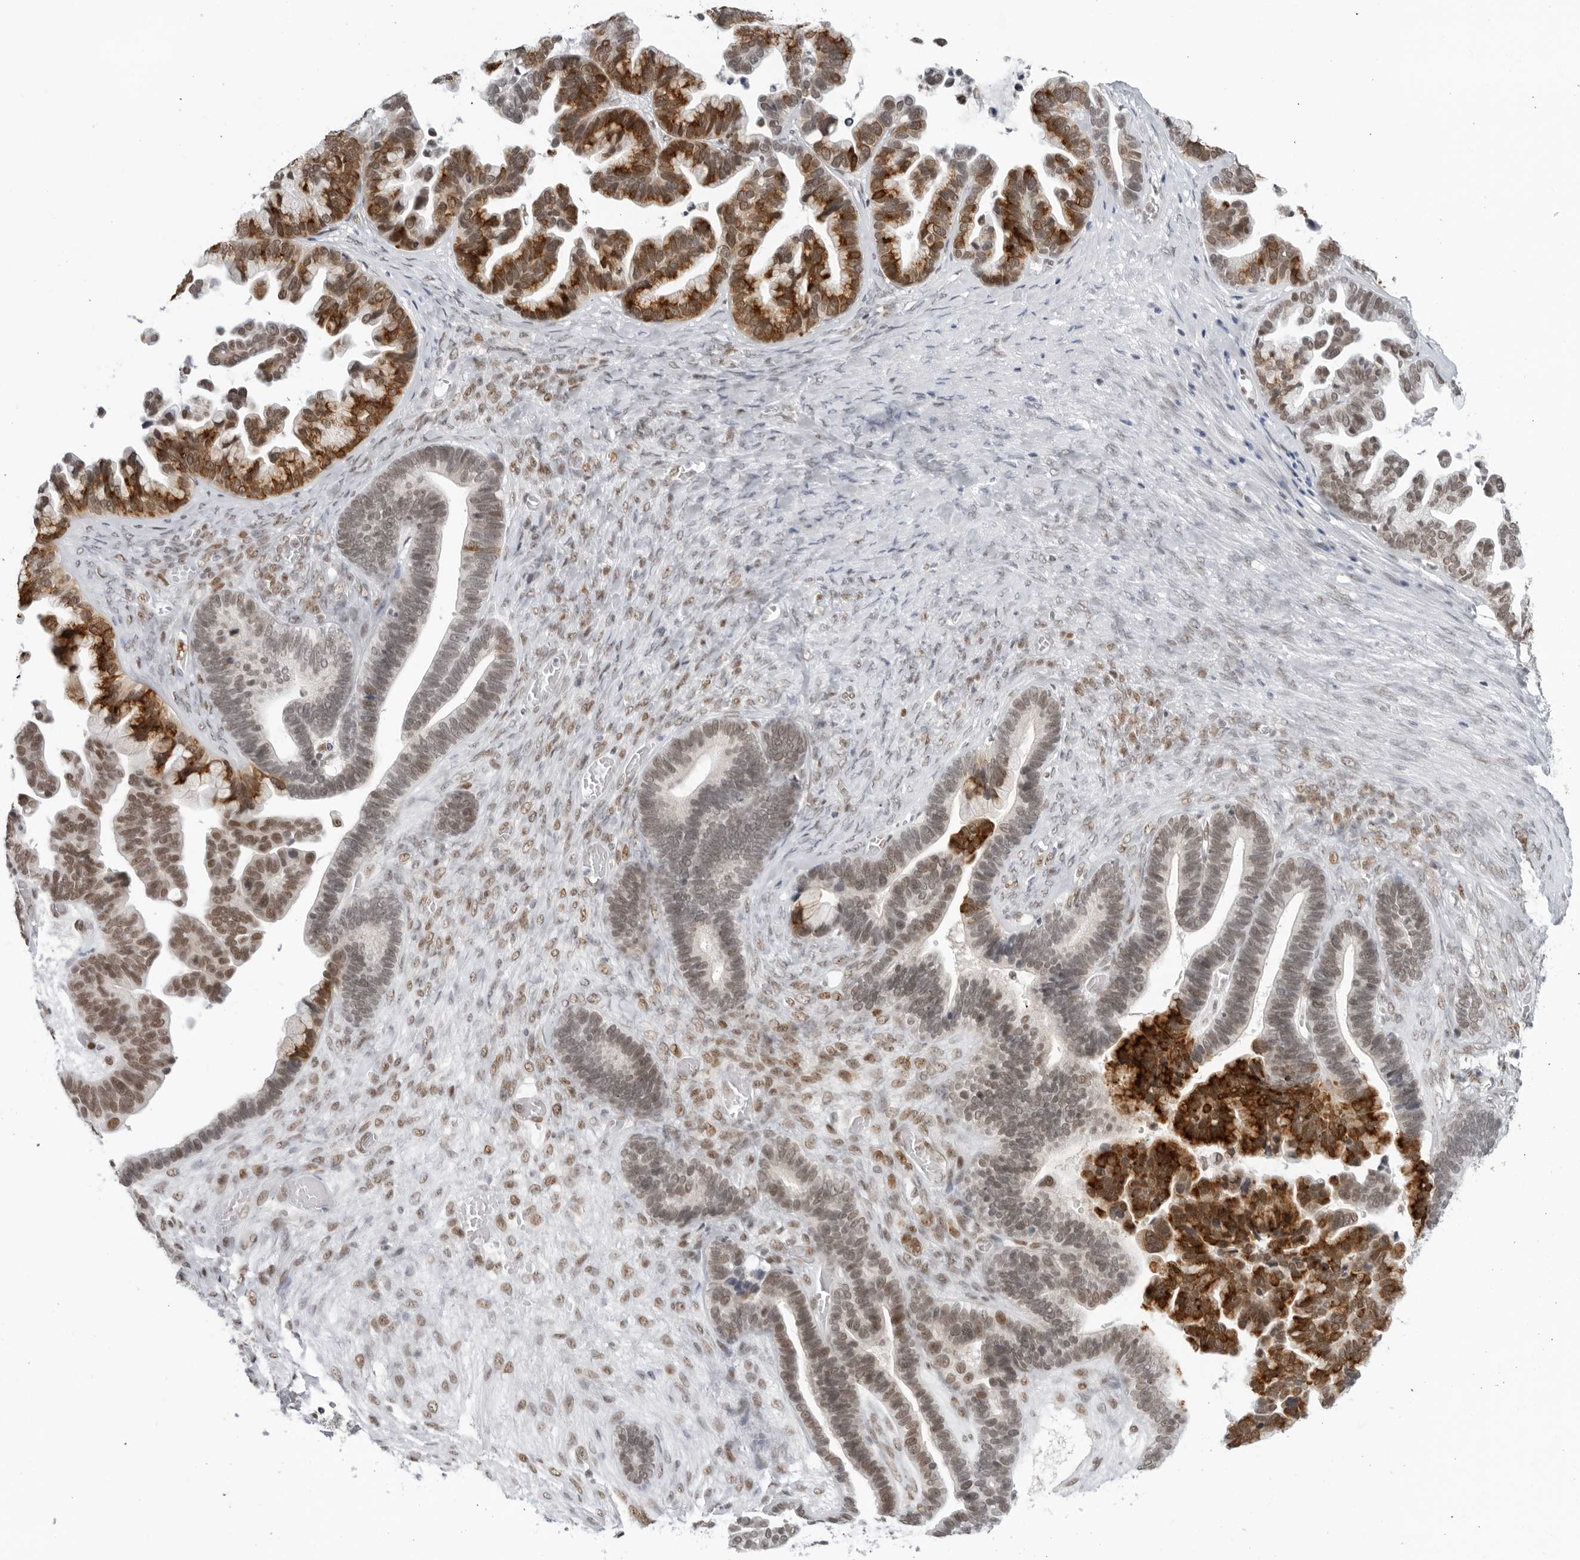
{"staining": {"intensity": "strong", "quantity": "25%-75%", "location": "cytoplasmic/membranous,nuclear"}, "tissue": "ovarian cancer", "cell_type": "Tumor cells", "image_type": "cancer", "snomed": [{"axis": "morphology", "description": "Cystadenocarcinoma, serous, NOS"}, {"axis": "topography", "description": "Ovary"}], "caption": "High-power microscopy captured an IHC image of ovarian serous cystadenocarcinoma, revealing strong cytoplasmic/membranous and nuclear expression in about 25%-75% of tumor cells.", "gene": "FOXK2", "patient": {"sex": "female", "age": 56}}